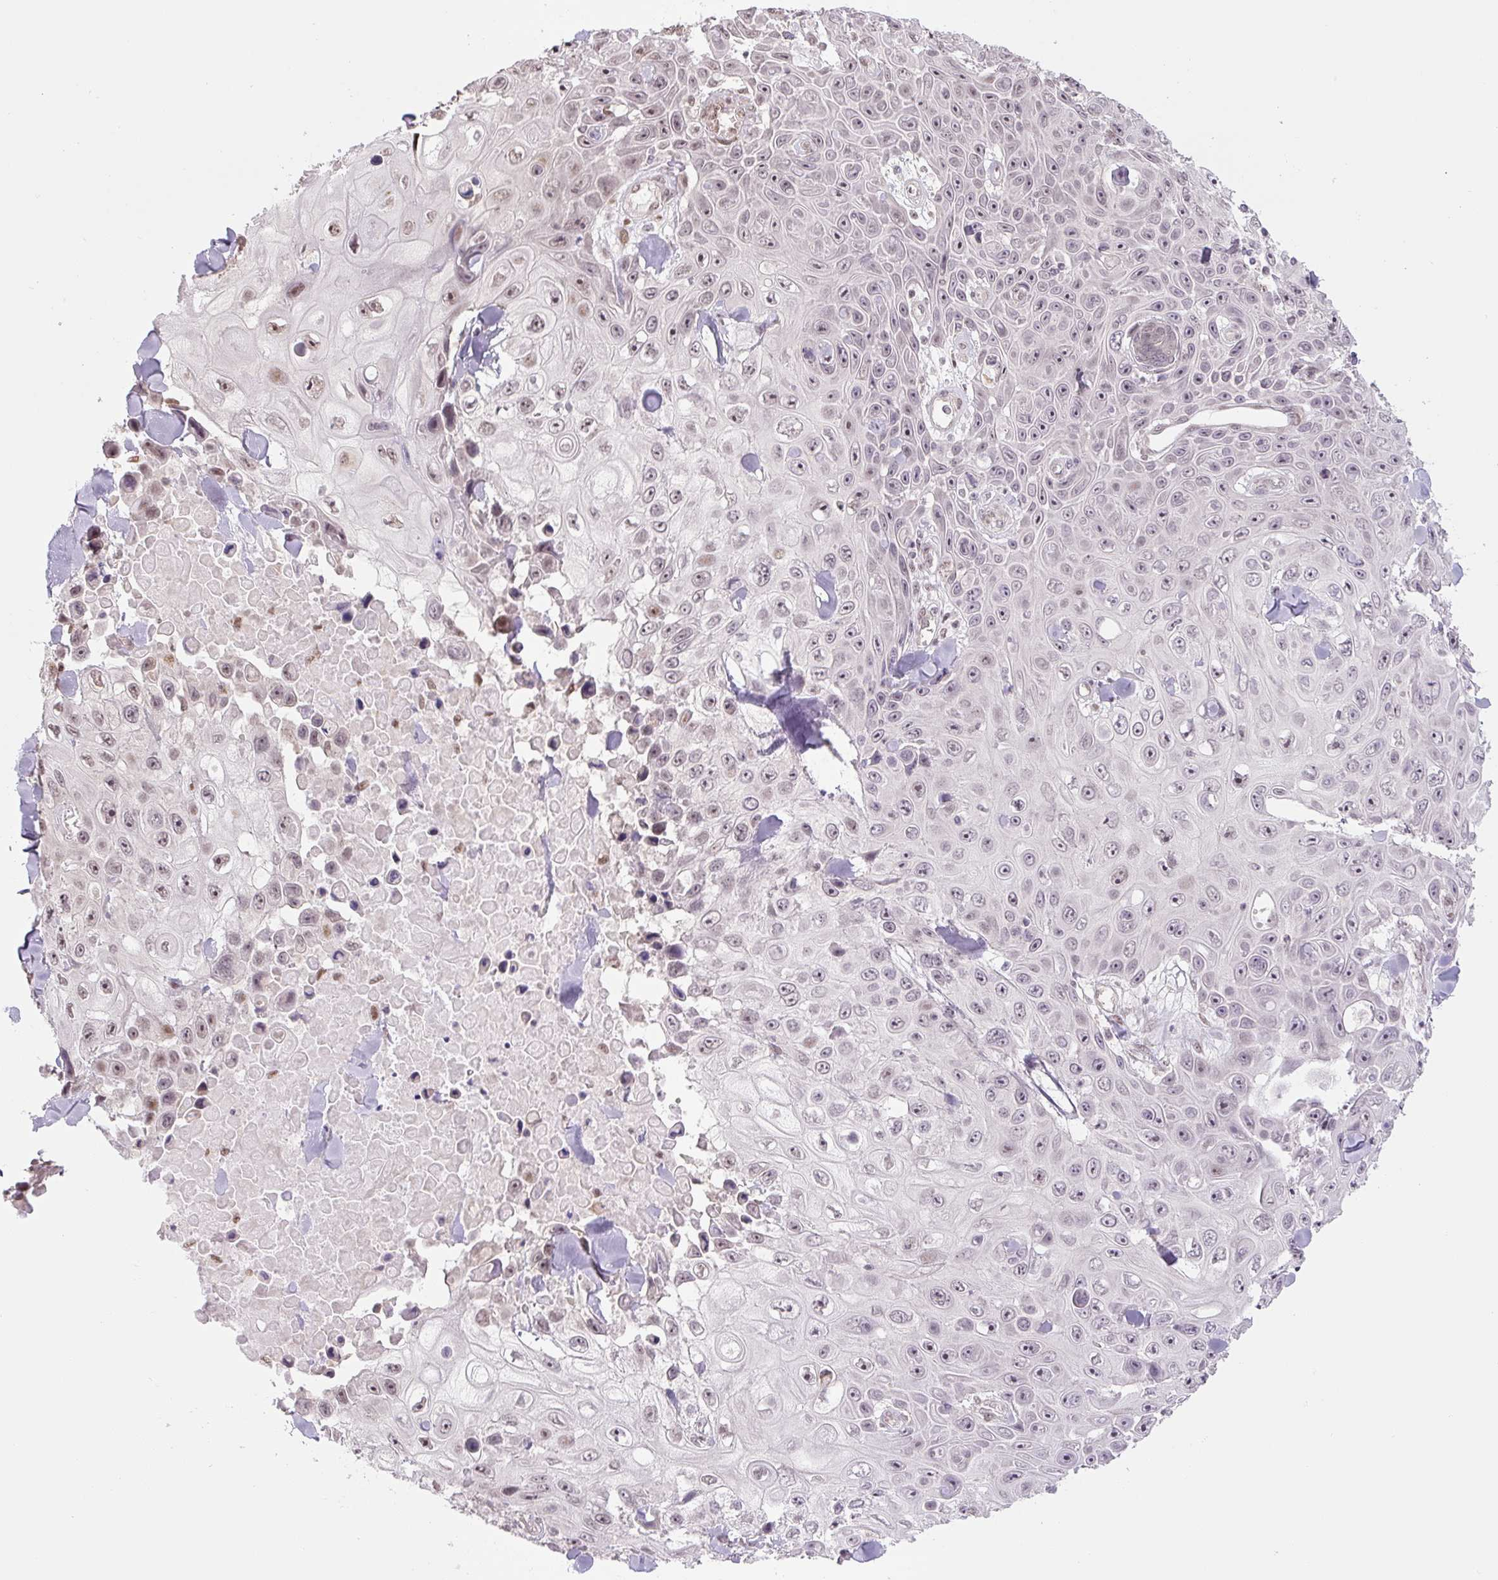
{"staining": {"intensity": "moderate", "quantity": "<25%", "location": "nuclear"}, "tissue": "skin cancer", "cell_type": "Tumor cells", "image_type": "cancer", "snomed": [{"axis": "morphology", "description": "Squamous cell carcinoma, NOS"}, {"axis": "topography", "description": "Skin"}], "caption": "Human squamous cell carcinoma (skin) stained with a brown dye reveals moderate nuclear positive positivity in approximately <25% of tumor cells.", "gene": "TCFL5", "patient": {"sex": "male", "age": 82}}